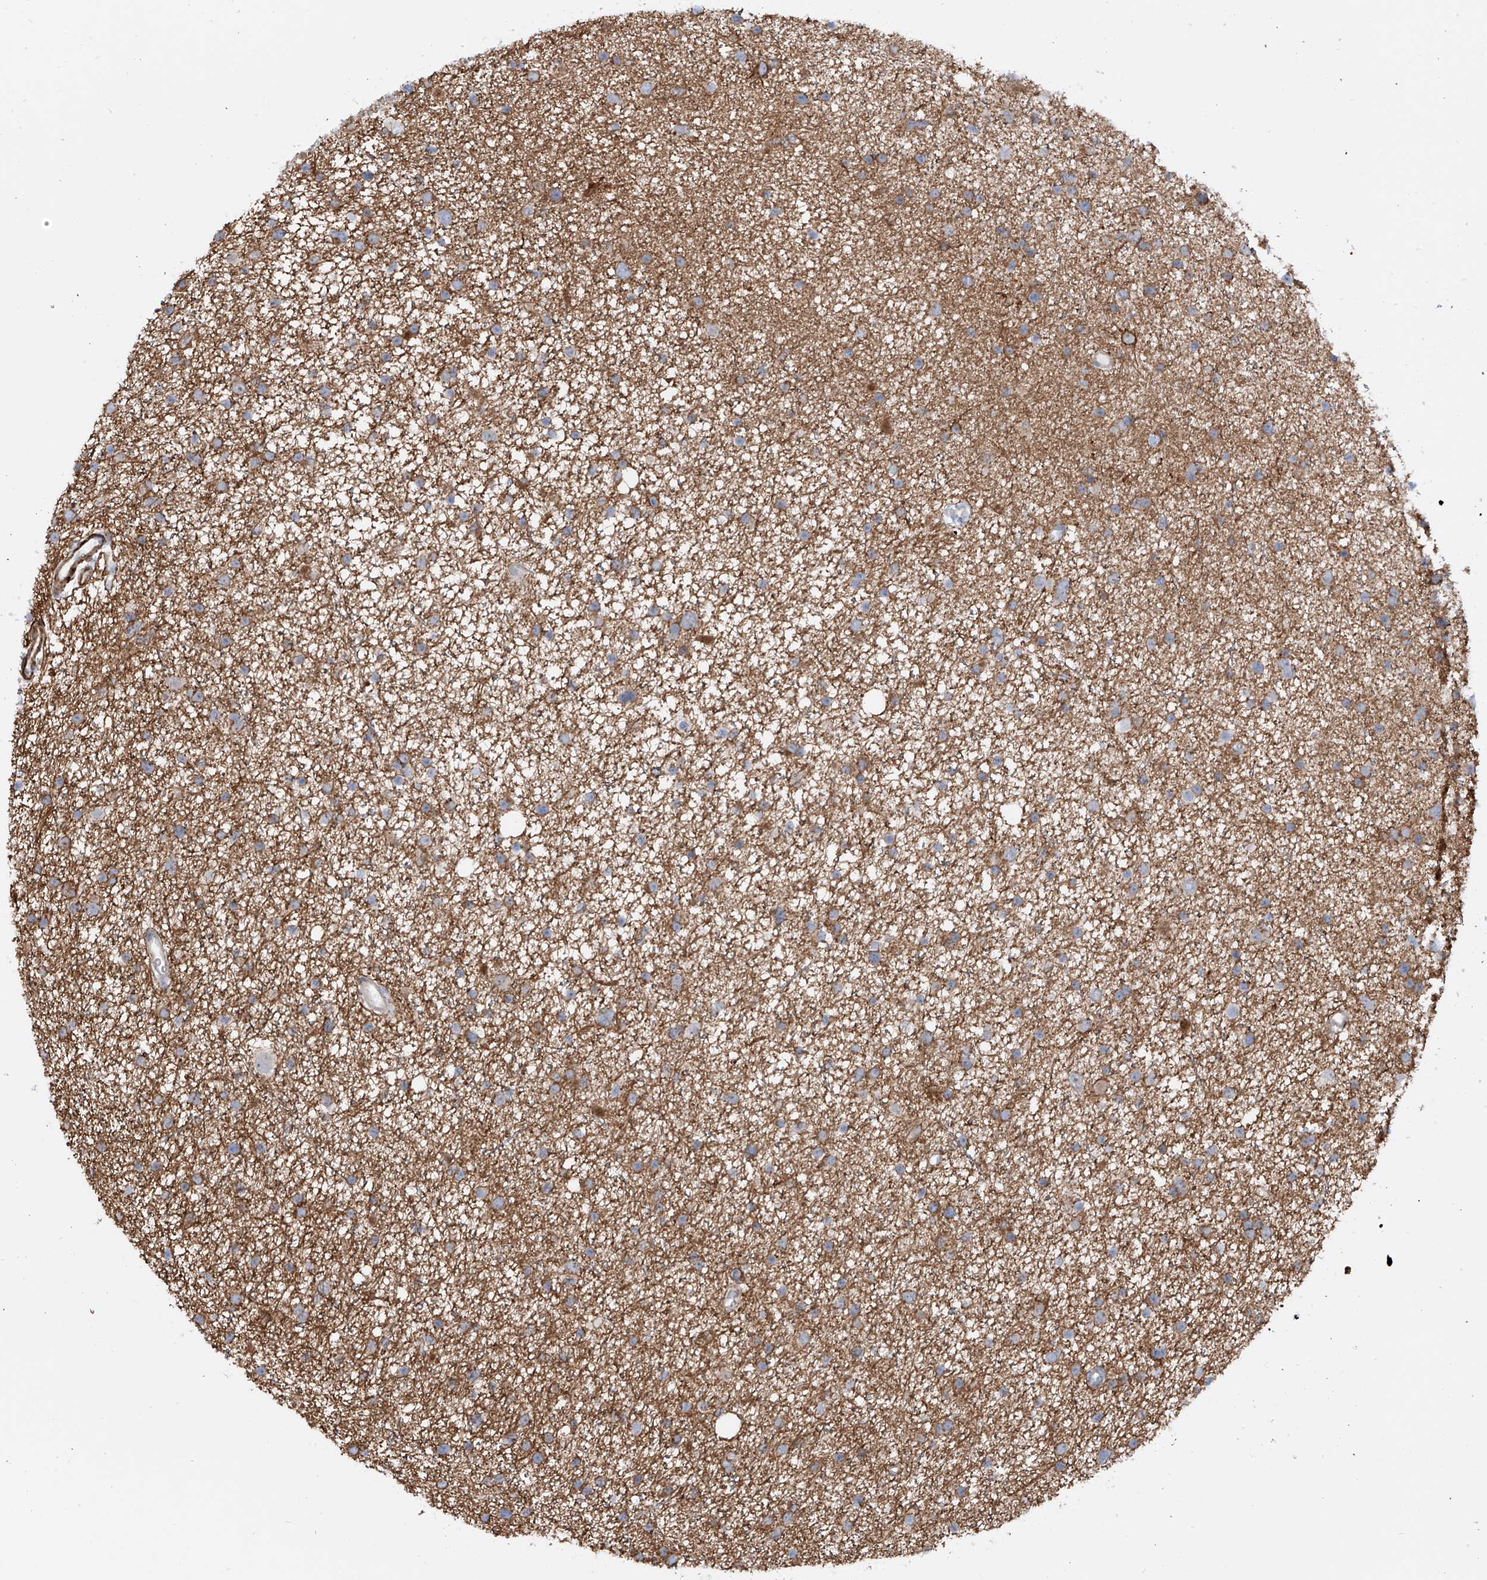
{"staining": {"intensity": "moderate", "quantity": ">75%", "location": "cytoplasmic/membranous"}, "tissue": "glioma", "cell_type": "Tumor cells", "image_type": "cancer", "snomed": [{"axis": "morphology", "description": "Glioma, malignant, Low grade"}, {"axis": "topography", "description": "Cerebral cortex"}], "caption": "Malignant glioma (low-grade) stained with a brown dye exhibits moderate cytoplasmic/membranous positive staining in about >75% of tumor cells.", "gene": "ZNF490", "patient": {"sex": "female", "age": 39}}